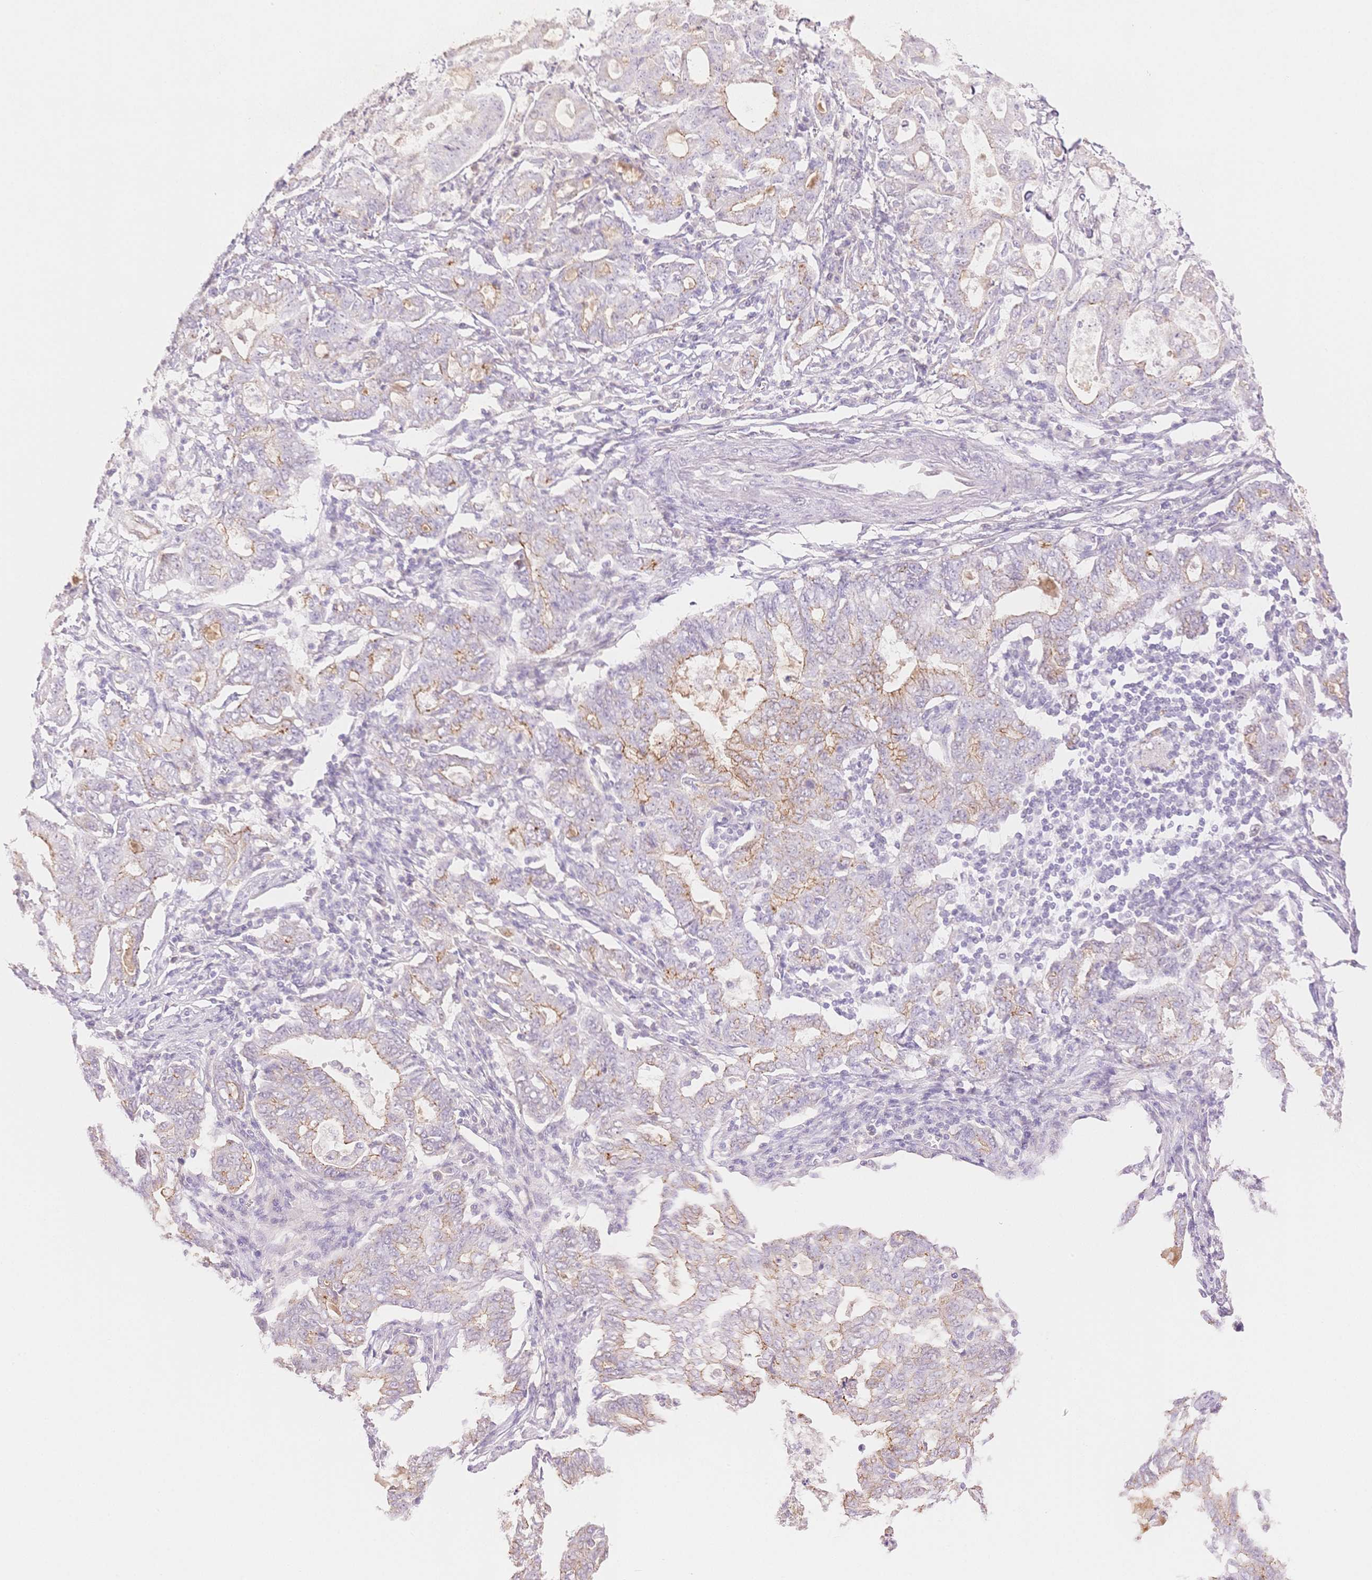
{"staining": {"intensity": "weak", "quantity": "<25%", "location": "cytoplasmic/membranous"}, "tissue": "stomach cancer", "cell_type": "Tumor cells", "image_type": "cancer", "snomed": [{"axis": "morphology", "description": "Adenocarcinoma, NOS"}, {"axis": "topography", "description": "Stomach, upper"}], "caption": "Adenocarcinoma (stomach) stained for a protein using immunohistochemistry displays no staining tumor cells.", "gene": "WDR54", "patient": {"sex": "female", "age": 79}}